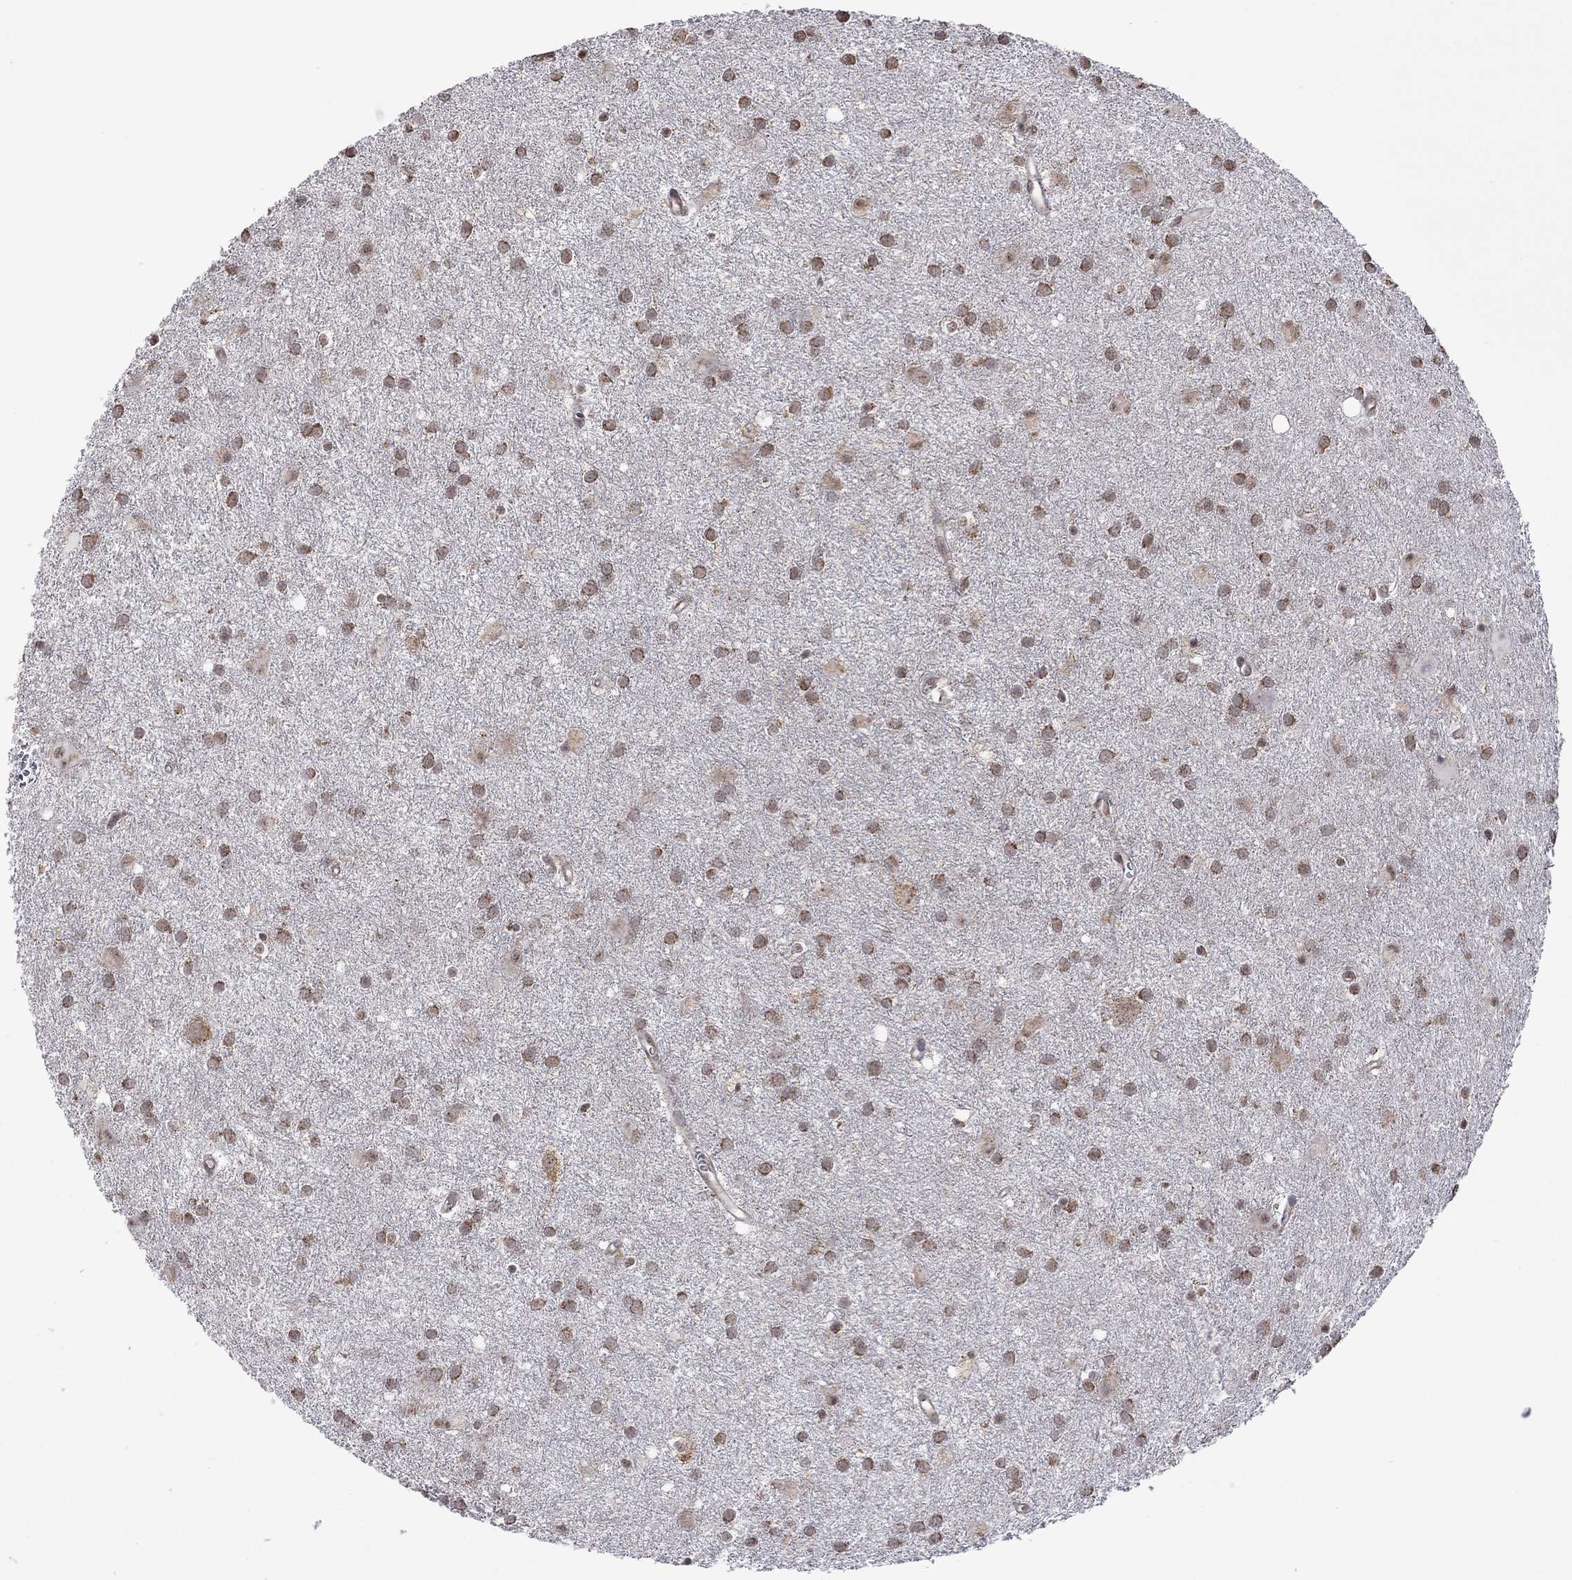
{"staining": {"intensity": "strong", "quantity": ">75%", "location": "cytoplasmic/membranous"}, "tissue": "glioma", "cell_type": "Tumor cells", "image_type": "cancer", "snomed": [{"axis": "morphology", "description": "Glioma, malignant, Low grade"}, {"axis": "topography", "description": "Brain"}], "caption": "Immunohistochemistry photomicrograph of malignant glioma (low-grade) stained for a protein (brown), which demonstrates high levels of strong cytoplasmic/membranous expression in approximately >75% of tumor cells.", "gene": "NDUFB1", "patient": {"sex": "male", "age": 58}}